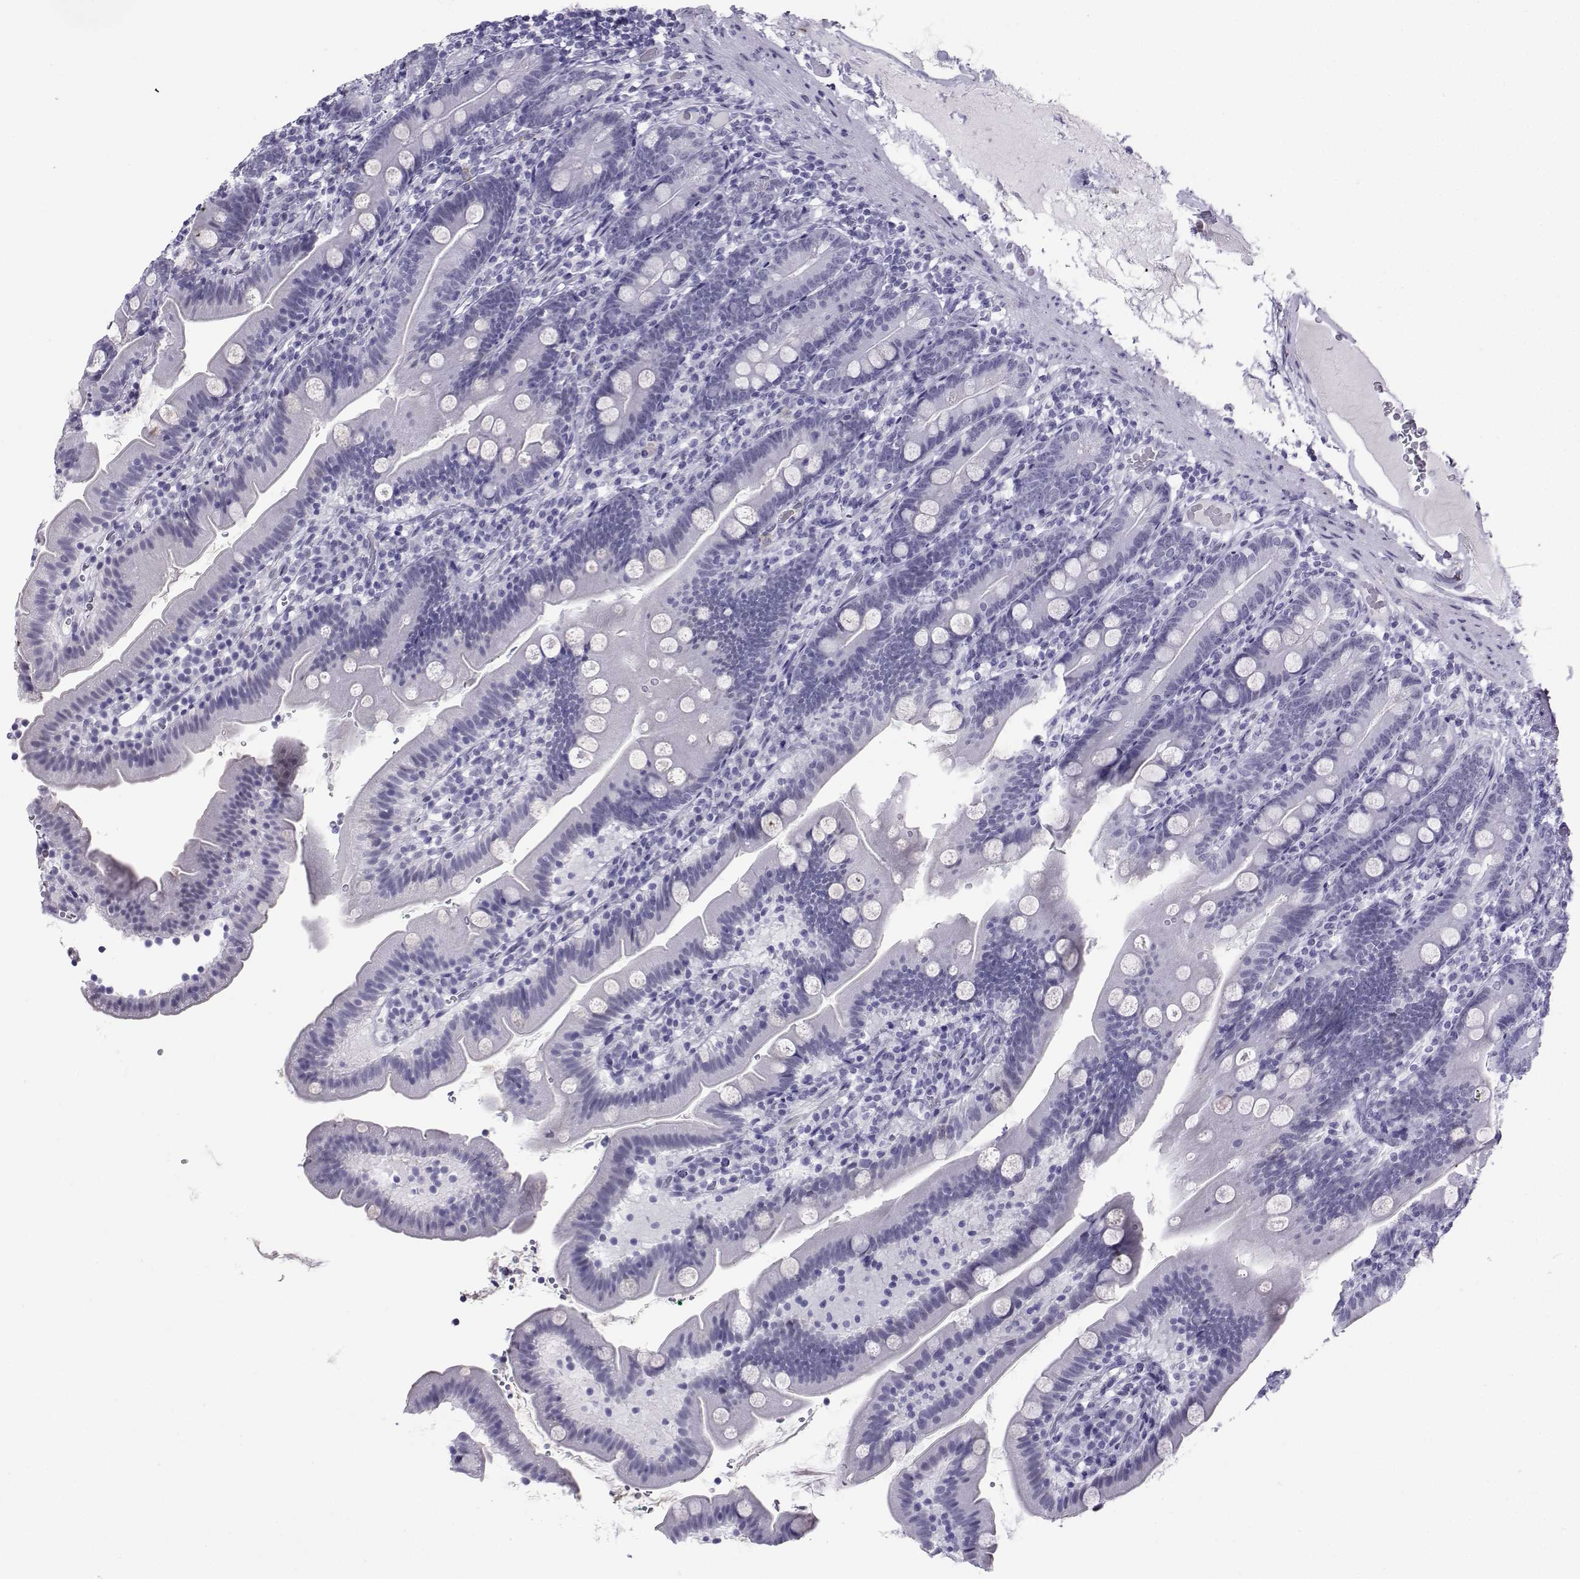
{"staining": {"intensity": "negative", "quantity": "none", "location": "none"}, "tissue": "duodenum", "cell_type": "Glandular cells", "image_type": "normal", "snomed": [{"axis": "morphology", "description": "Normal tissue, NOS"}, {"axis": "topography", "description": "Duodenum"}], "caption": "A high-resolution image shows immunohistochemistry staining of unremarkable duodenum, which demonstrates no significant positivity in glandular cells.", "gene": "LORICRIN", "patient": {"sex": "female", "age": 67}}